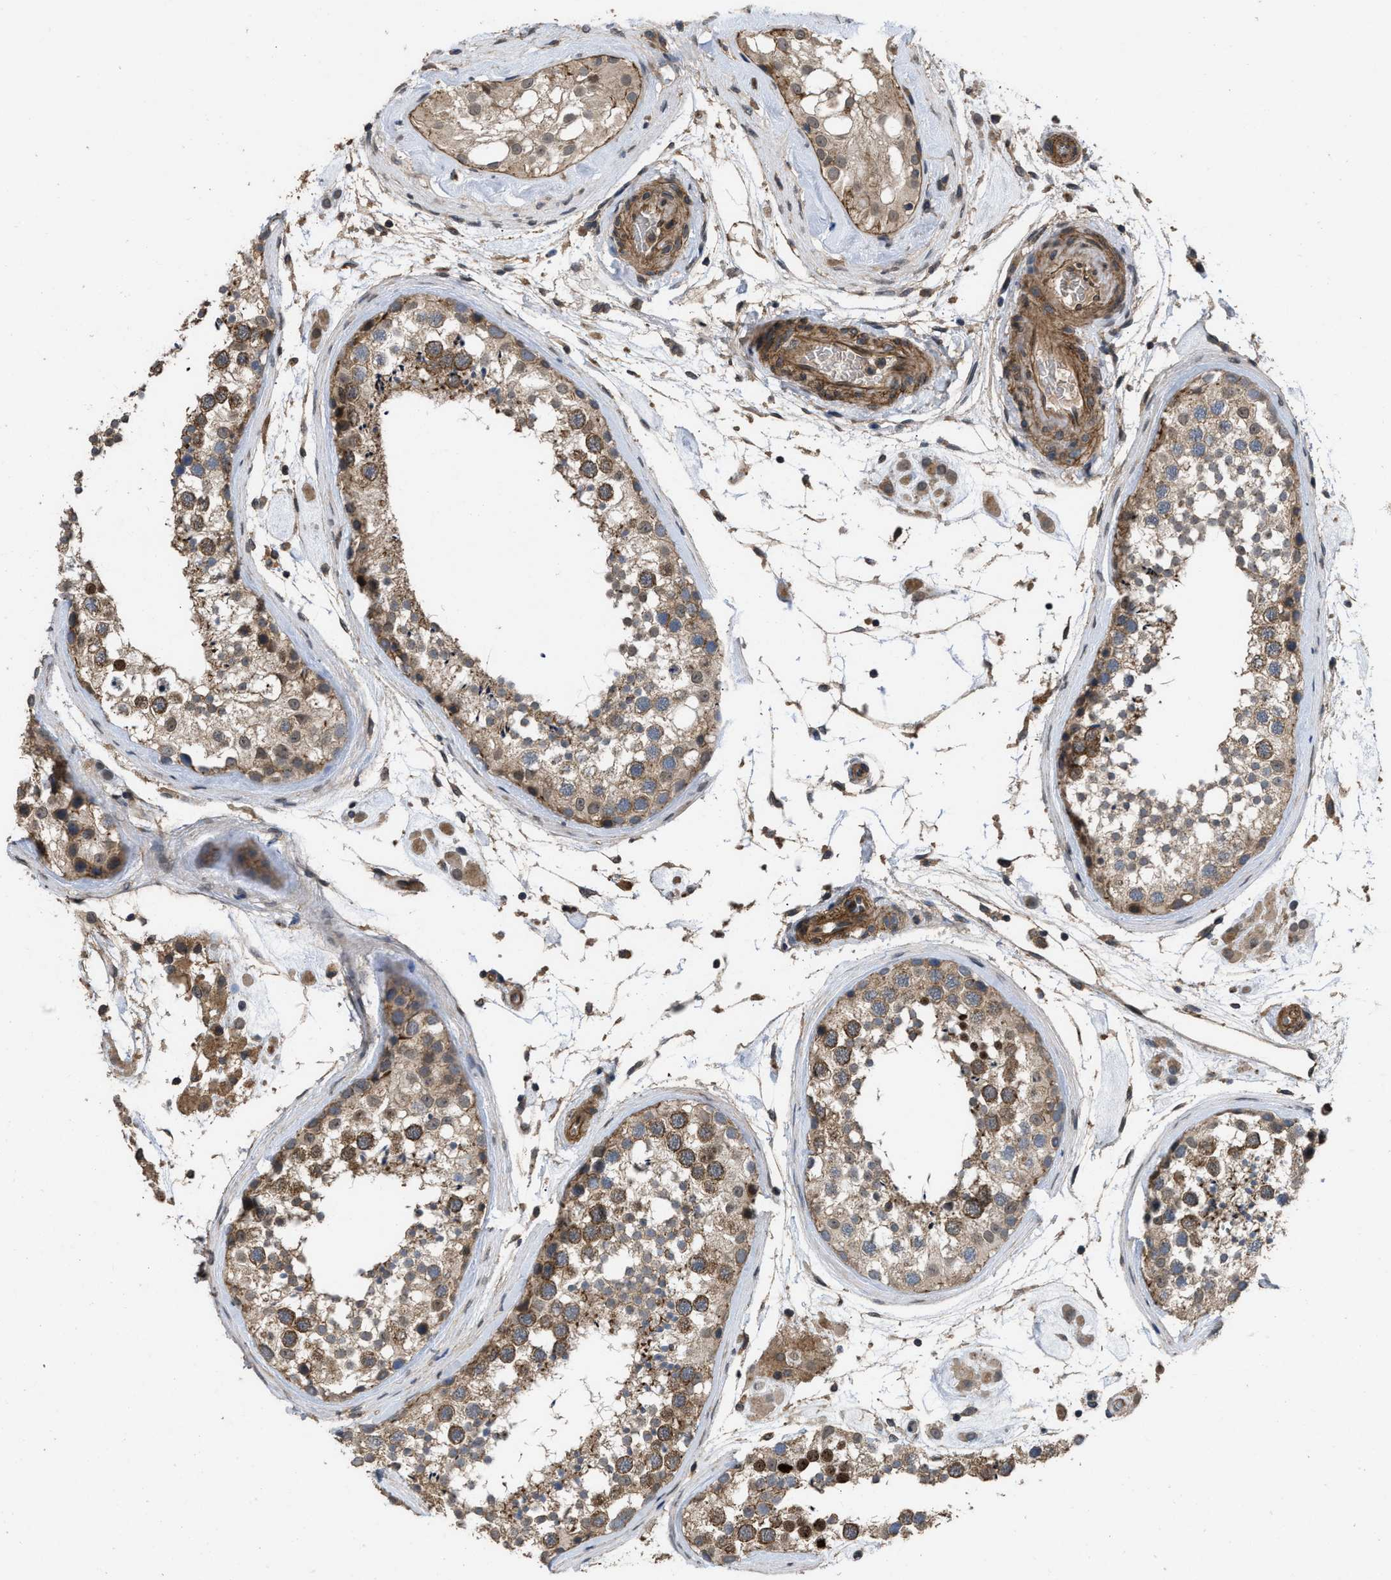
{"staining": {"intensity": "moderate", "quantity": ">75%", "location": "cytoplasmic/membranous"}, "tissue": "testis", "cell_type": "Cells in seminiferous ducts", "image_type": "normal", "snomed": [{"axis": "morphology", "description": "Normal tissue, NOS"}, {"axis": "topography", "description": "Testis"}], "caption": "Immunohistochemical staining of normal human testis demonstrates moderate cytoplasmic/membranous protein staining in about >75% of cells in seminiferous ducts. Nuclei are stained in blue.", "gene": "UTRN", "patient": {"sex": "male", "age": 46}}